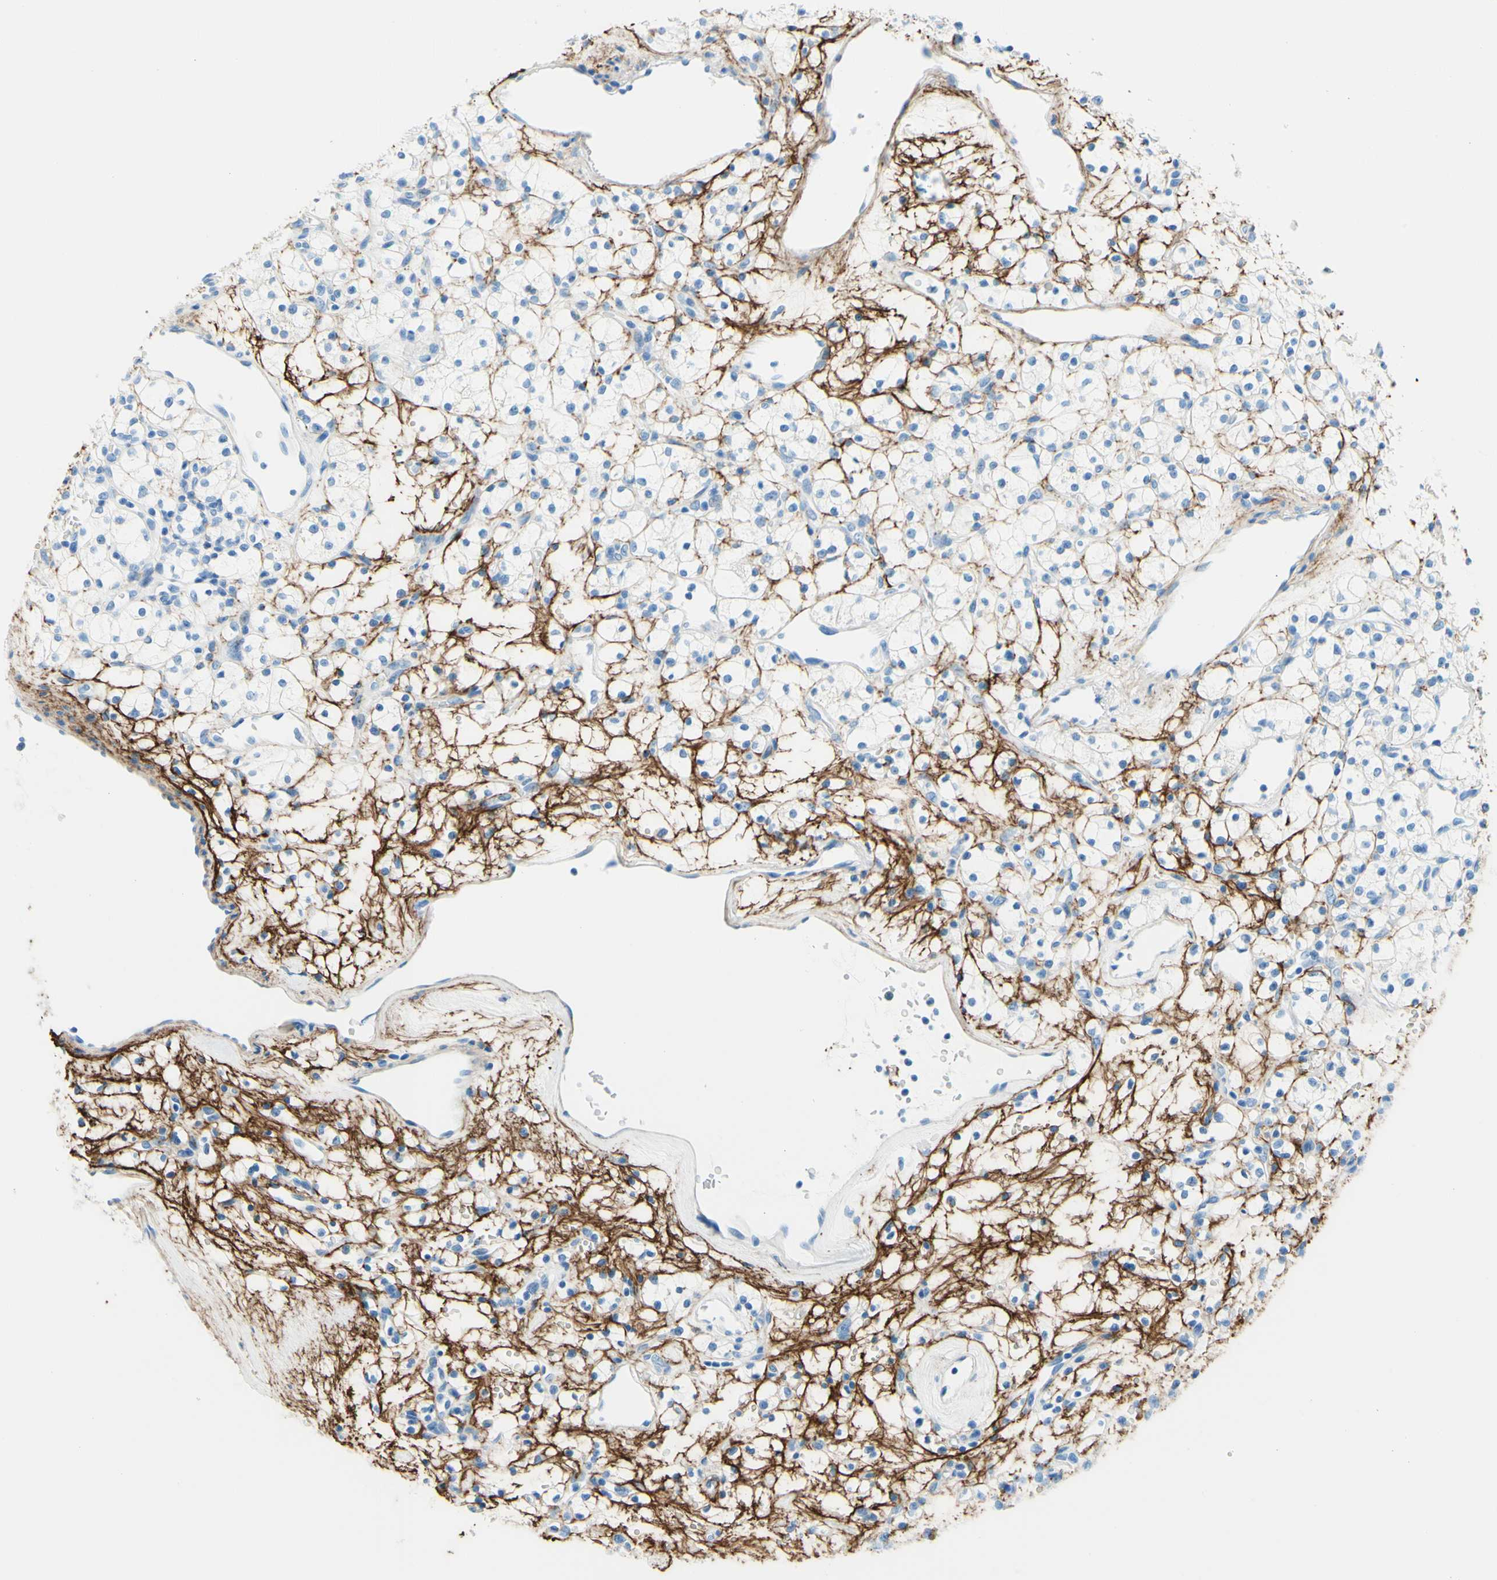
{"staining": {"intensity": "negative", "quantity": "none", "location": "none"}, "tissue": "renal cancer", "cell_type": "Tumor cells", "image_type": "cancer", "snomed": [{"axis": "morphology", "description": "Adenocarcinoma, NOS"}, {"axis": "topography", "description": "Kidney"}], "caption": "A high-resolution micrograph shows immunohistochemistry (IHC) staining of renal adenocarcinoma, which exhibits no significant staining in tumor cells.", "gene": "MFAP5", "patient": {"sex": "female", "age": 60}}